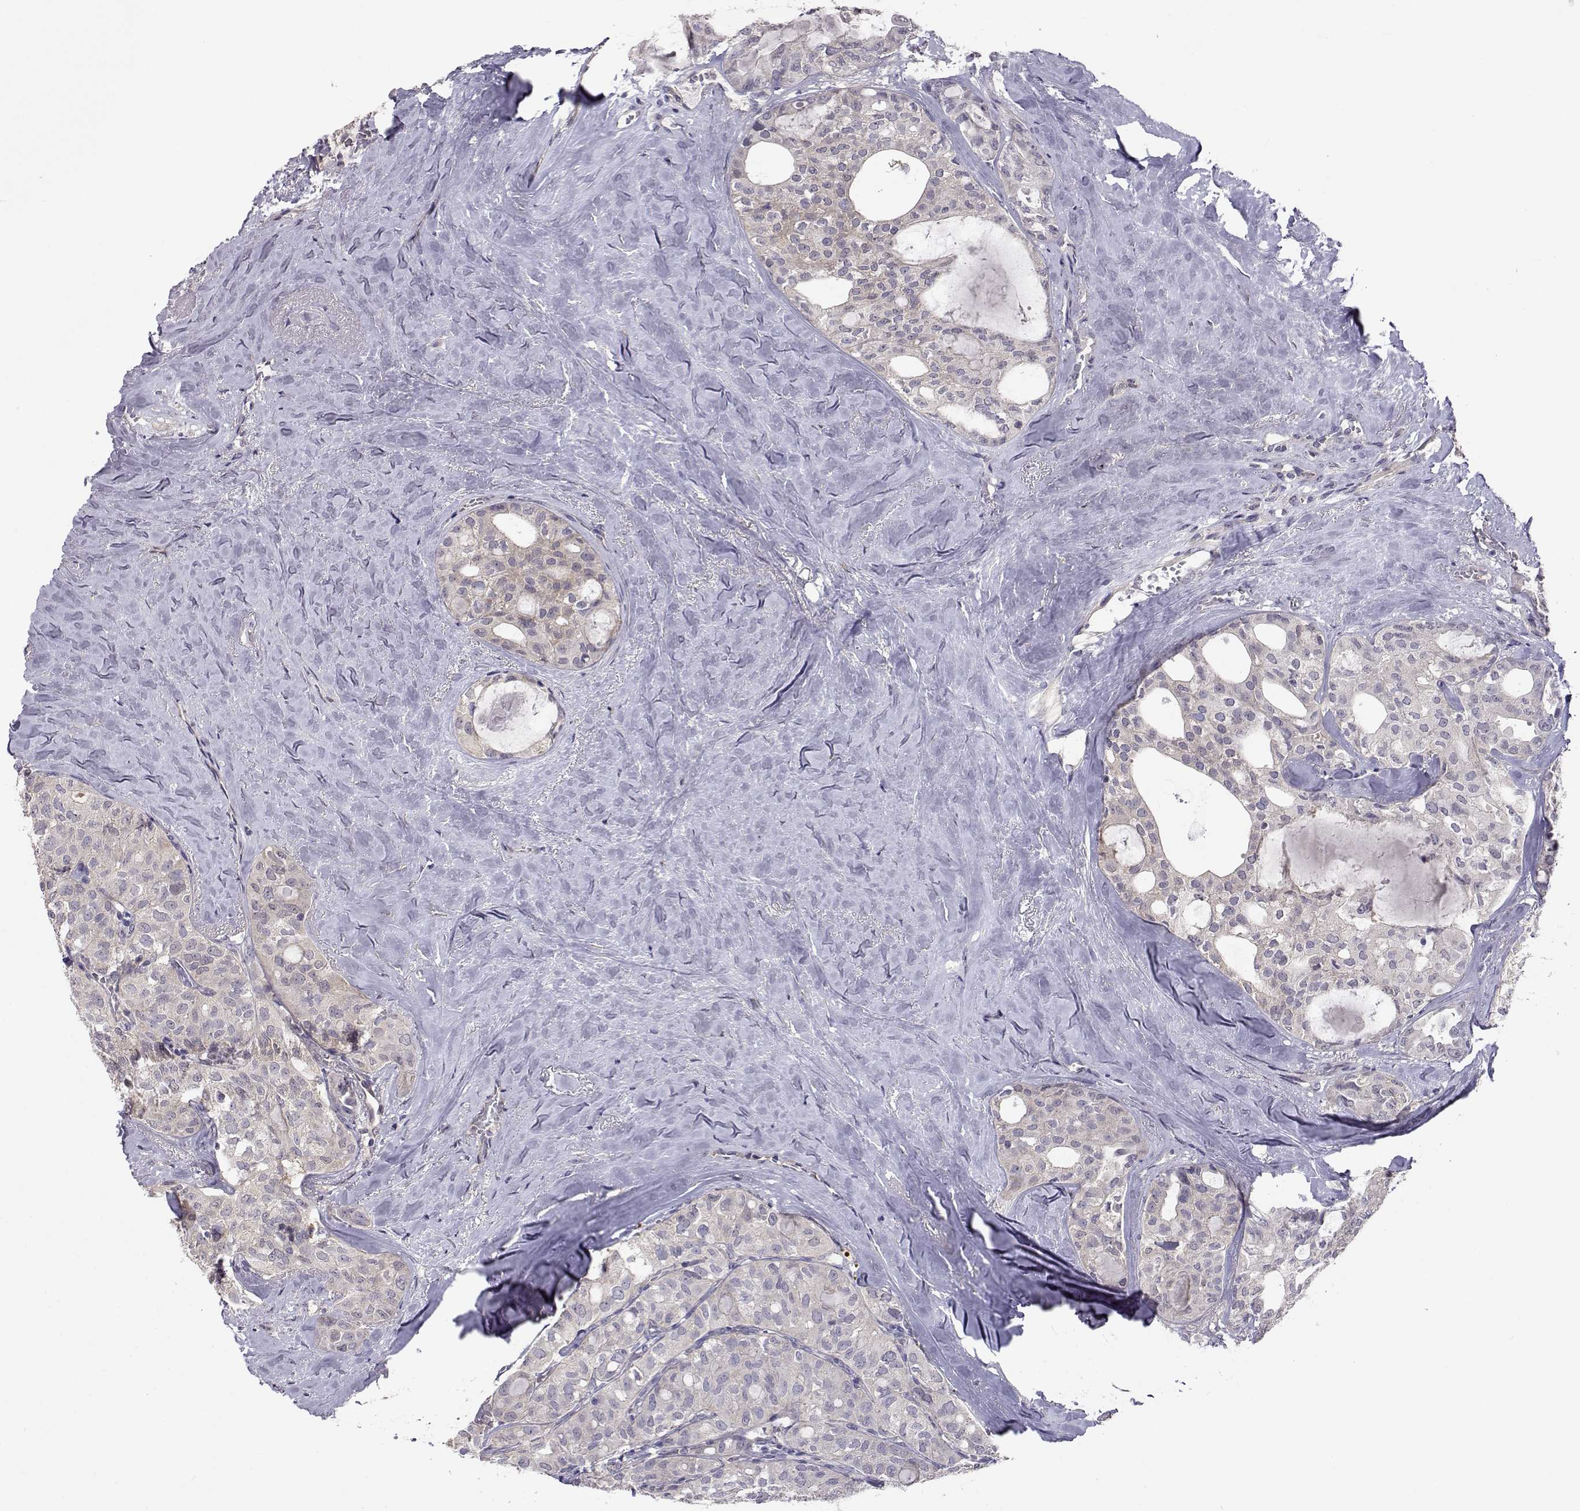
{"staining": {"intensity": "weak", "quantity": "<25%", "location": "cytoplasmic/membranous"}, "tissue": "thyroid cancer", "cell_type": "Tumor cells", "image_type": "cancer", "snomed": [{"axis": "morphology", "description": "Follicular adenoma carcinoma, NOS"}, {"axis": "topography", "description": "Thyroid gland"}], "caption": "This is an immunohistochemistry micrograph of thyroid cancer (follicular adenoma carcinoma). There is no expression in tumor cells.", "gene": "NCAM2", "patient": {"sex": "male", "age": 75}}